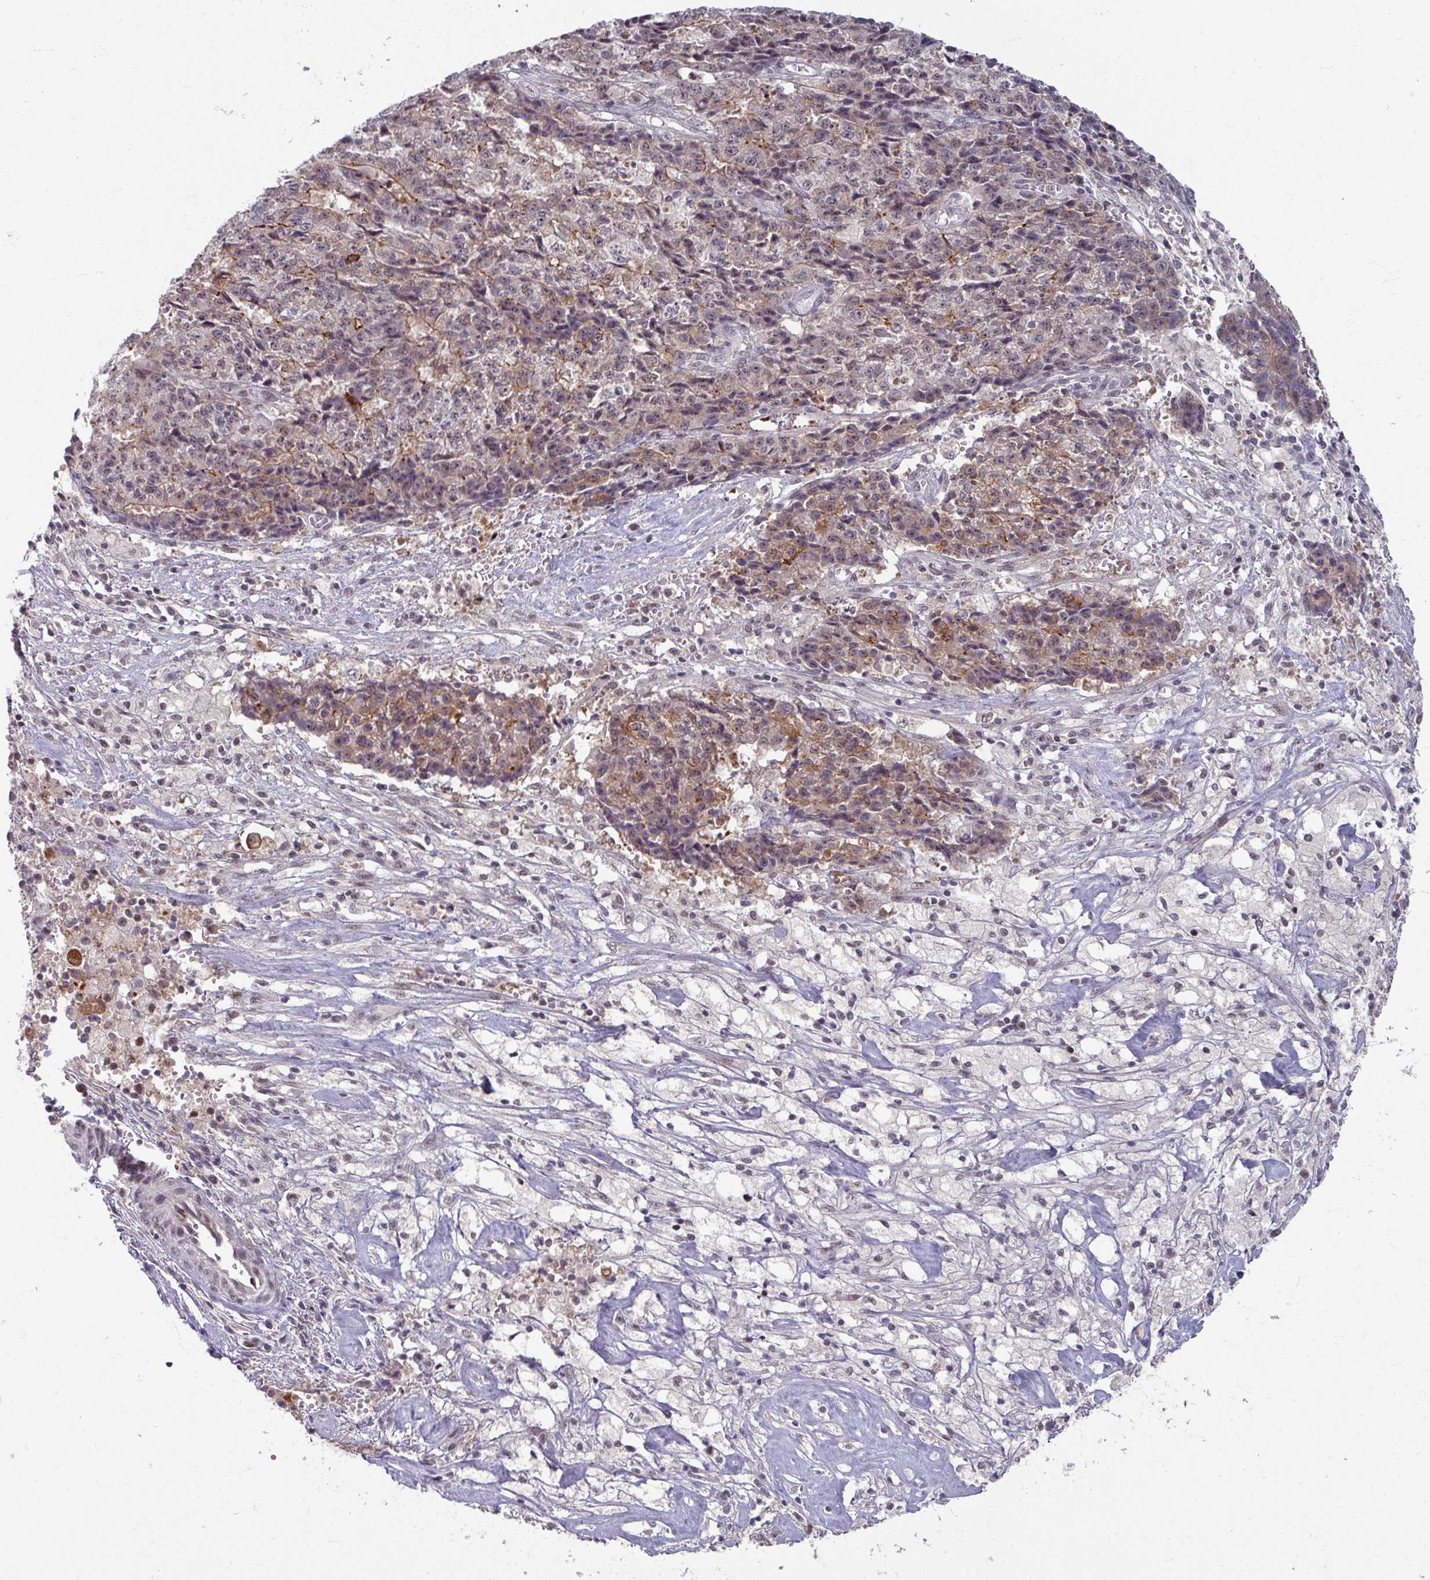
{"staining": {"intensity": "moderate", "quantity": "25%-75%", "location": "cytoplasmic/membranous"}, "tissue": "ovarian cancer", "cell_type": "Tumor cells", "image_type": "cancer", "snomed": [{"axis": "morphology", "description": "Carcinoma, endometroid"}, {"axis": "topography", "description": "Ovary"}], "caption": "Immunohistochemical staining of ovarian cancer (endometroid carcinoma) shows medium levels of moderate cytoplasmic/membranous protein positivity in about 25%-75% of tumor cells. The protein is stained brown, and the nuclei are stained in blue (DAB (3,3'-diaminobenzidine) IHC with brightfield microscopy, high magnification).", "gene": "KLC3", "patient": {"sex": "female", "age": 42}}